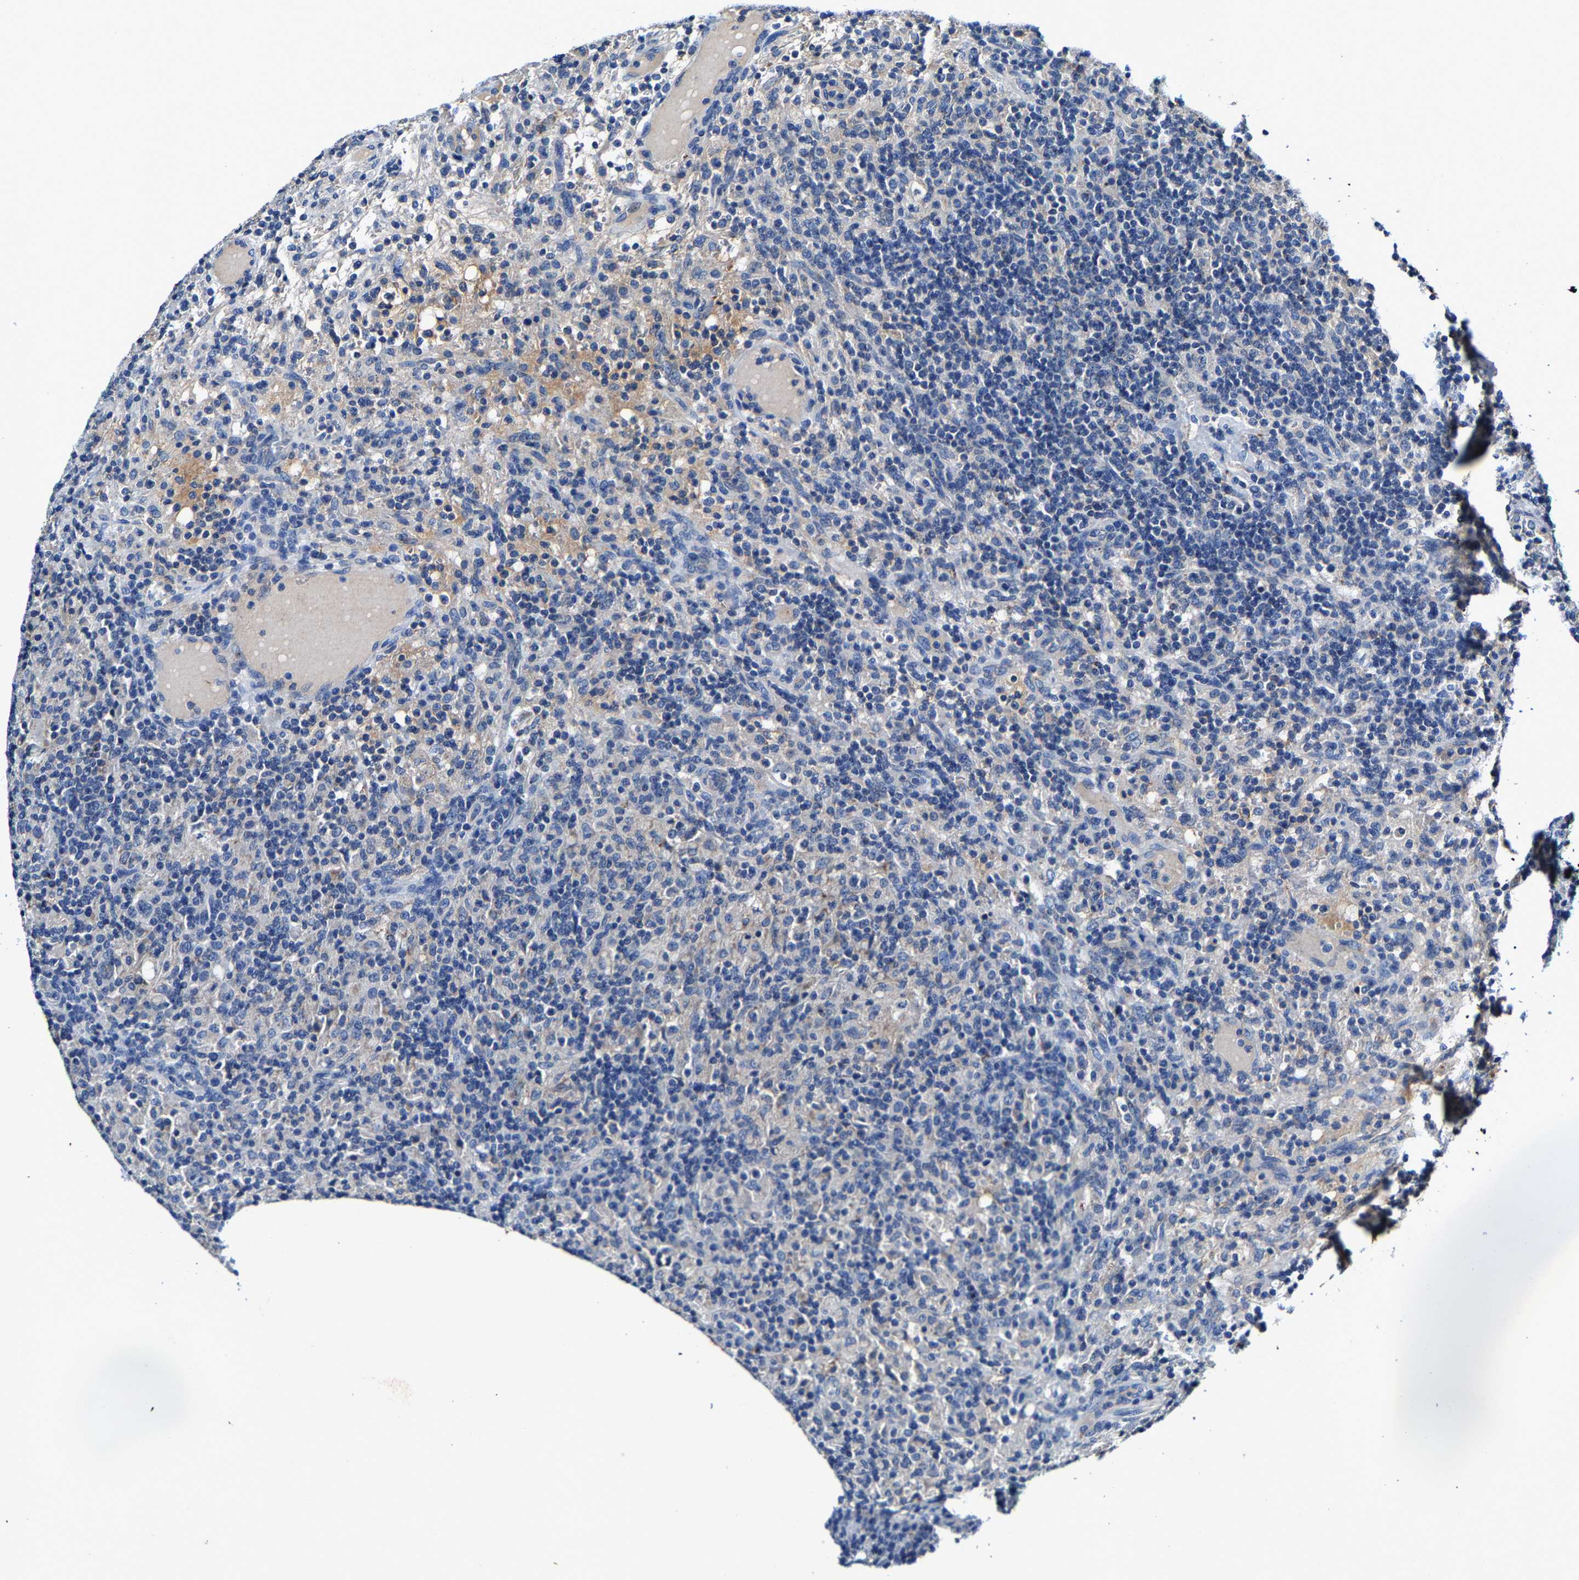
{"staining": {"intensity": "negative", "quantity": "none", "location": "none"}, "tissue": "lymphoma", "cell_type": "Tumor cells", "image_type": "cancer", "snomed": [{"axis": "morphology", "description": "Hodgkin's disease, NOS"}, {"axis": "topography", "description": "Lymph node"}], "caption": "Micrograph shows no protein staining in tumor cells of lymphoma tissue.", "gene": "SLC25A25", "patient": {"sex": "male", "age": 70}}